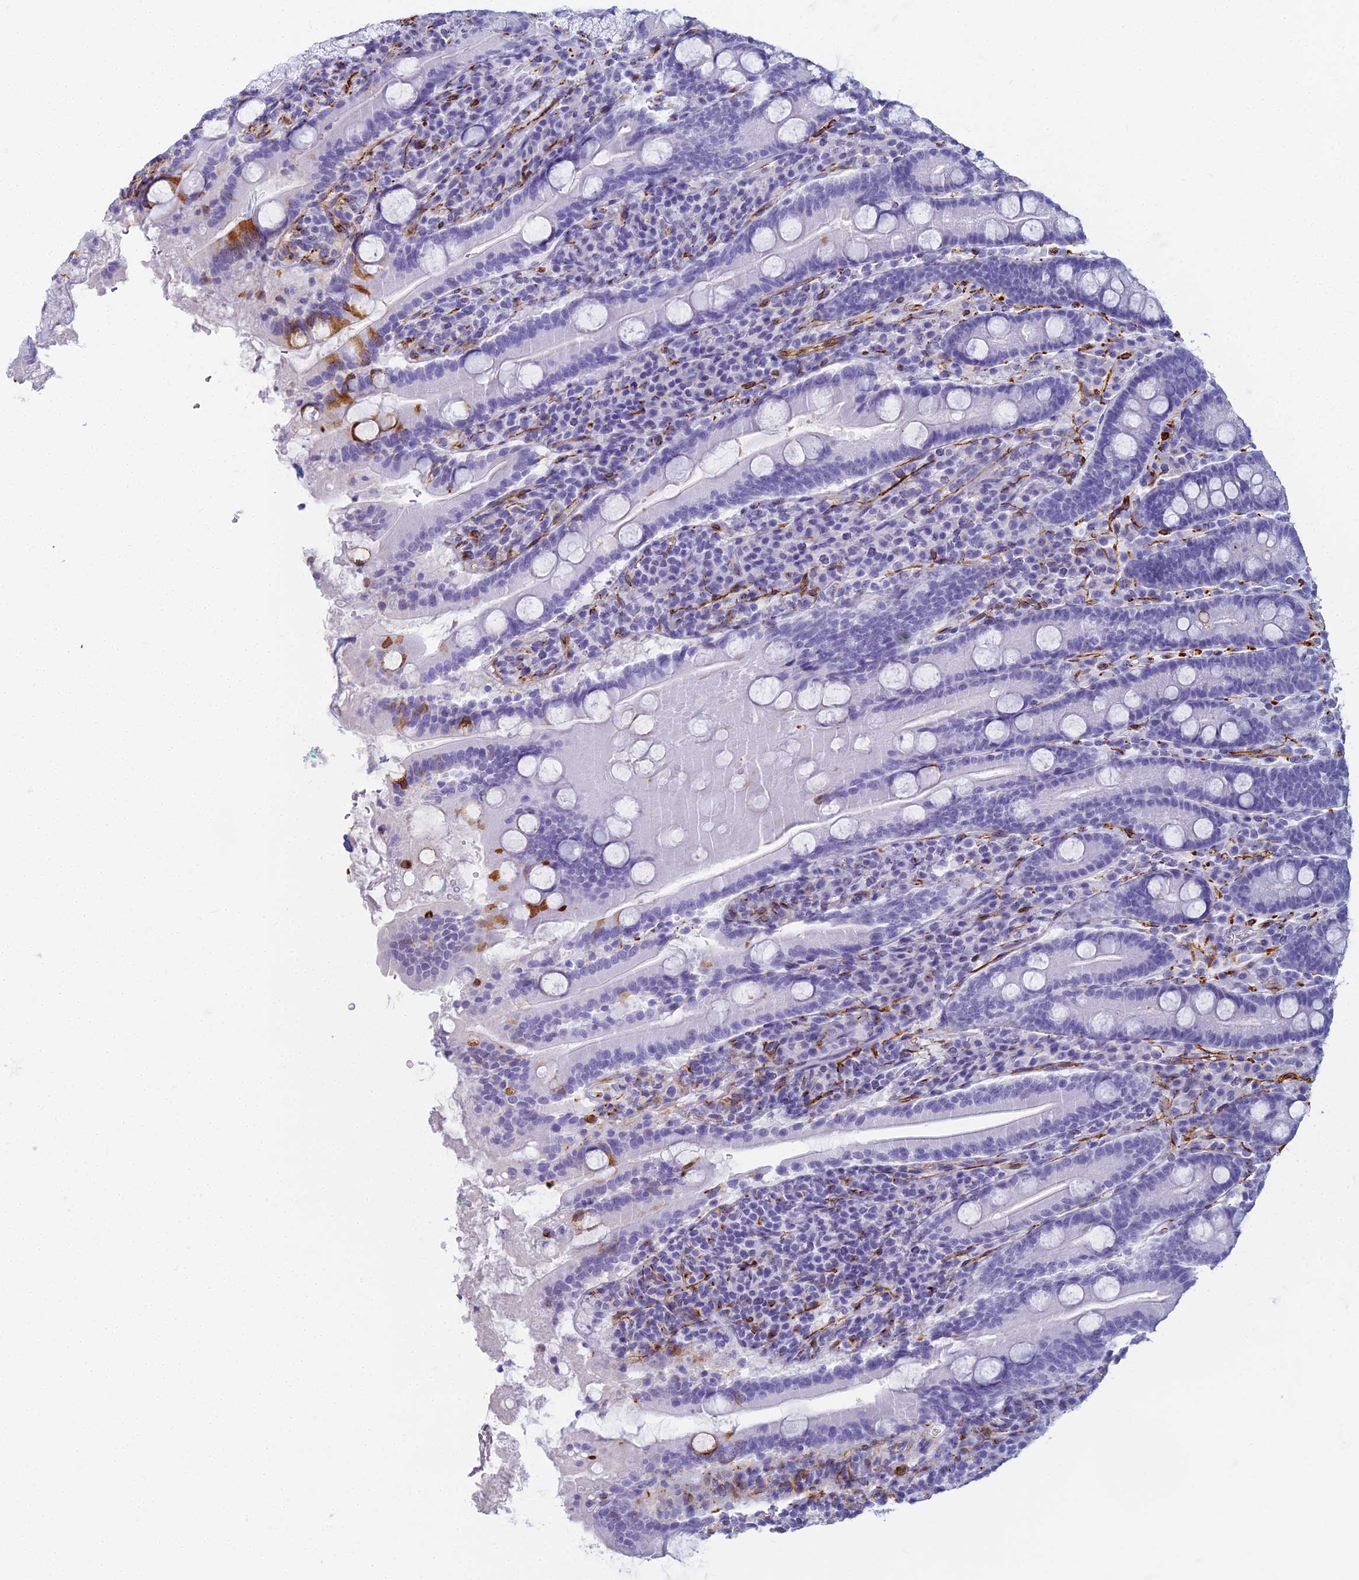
{"staining": {"intensity": "negative", "quantity": "none", "location": "none"}, "tissue": "duodenum", "cell_type": "Glandular cells", "image_type": "normal", "snomed": [{"axis": "morphology", "description": "Normal tissue, NOS"}, {"axis": "topography", "description": "Duodenum"}], "caption": "DAB (3,3'-diaminobenzidine) immunohistochemical staining of benign duodenum reveals no significant positivity in glandular cells.", "gene": "ENSG00000265118", "patient": {"sex": "male", "age": 35}}